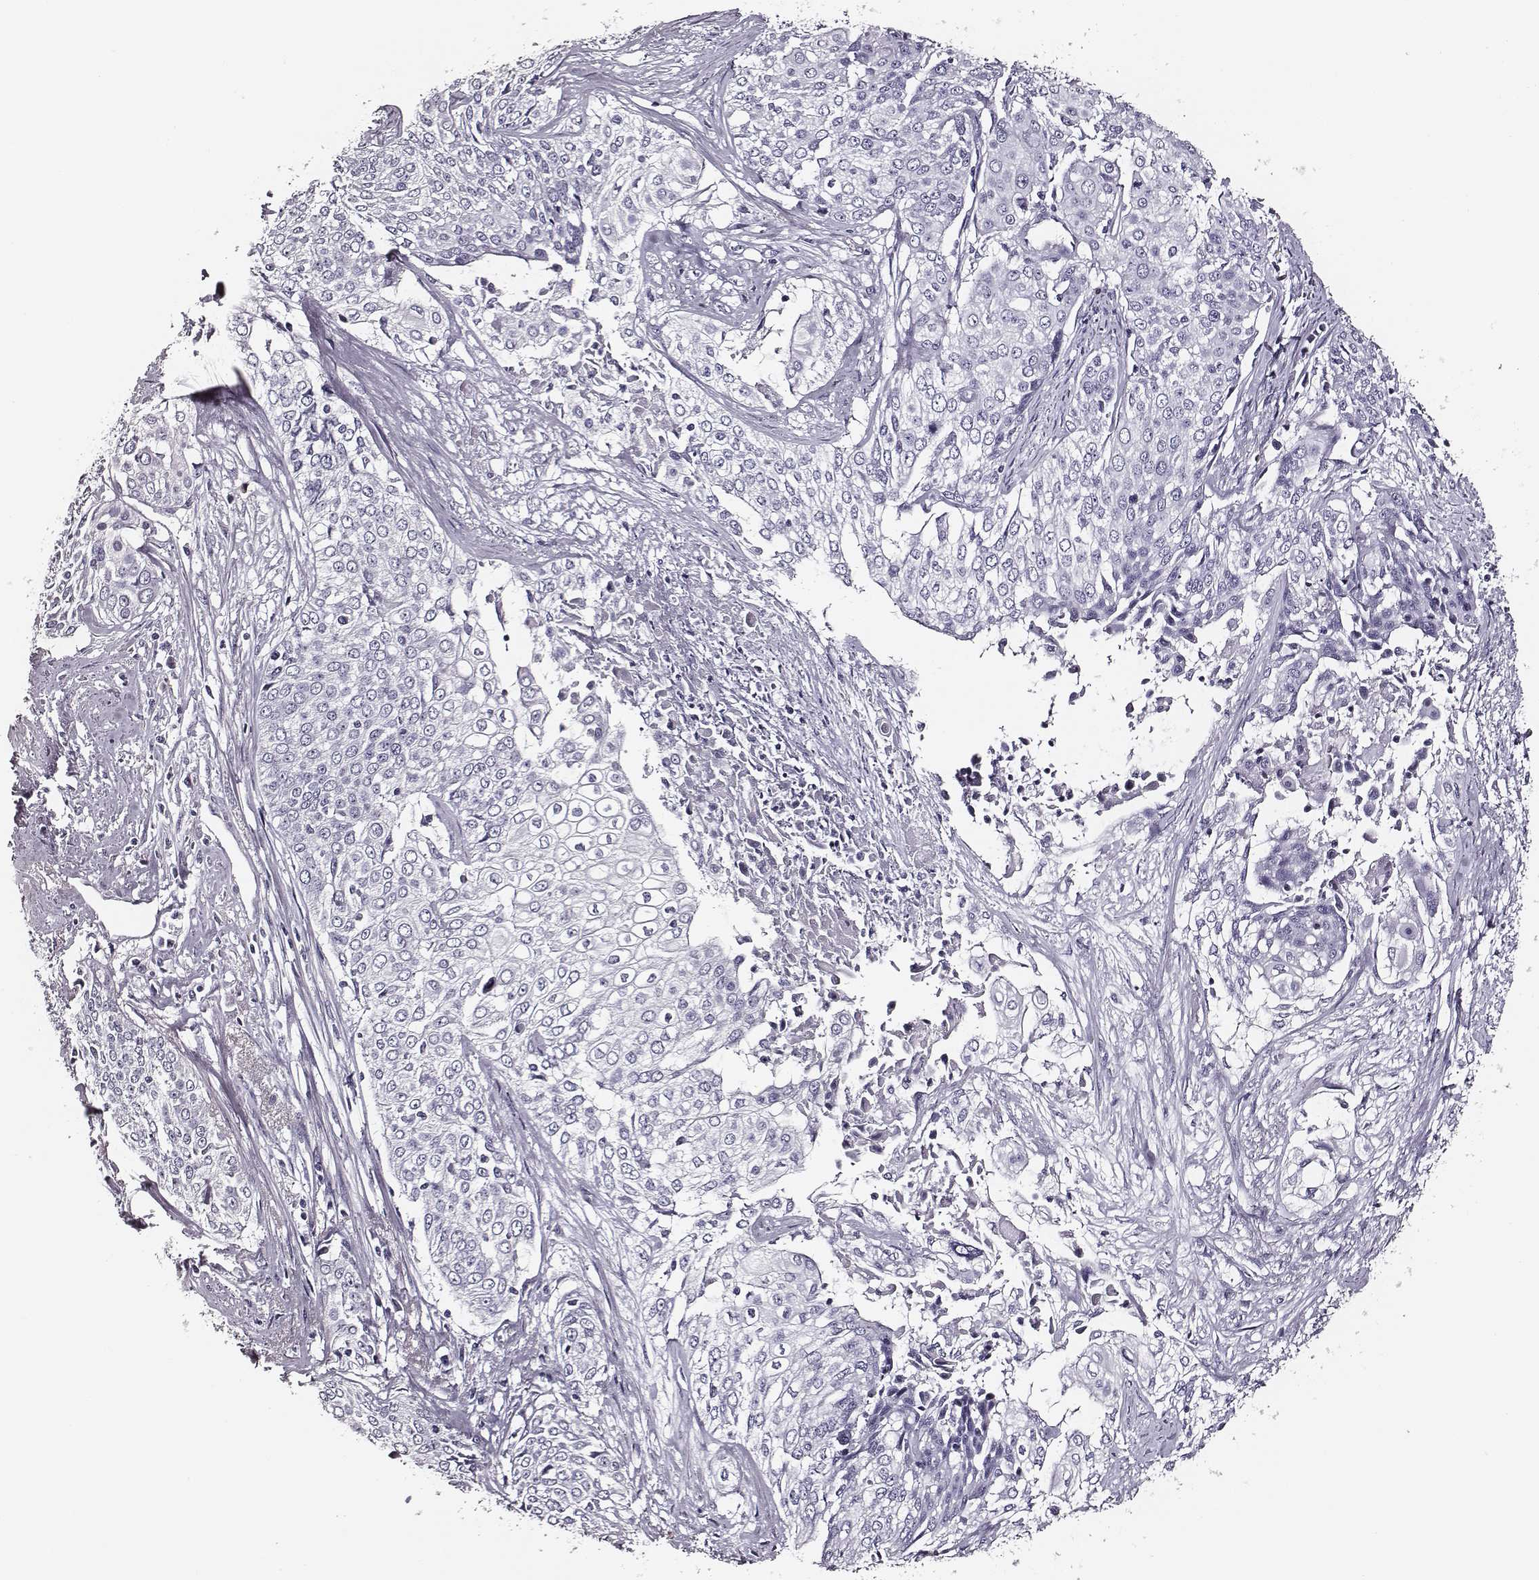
{"staining": {"intensity": "negative", "quantity": "none", "location": "none"}, "tissue": "cervical cancer", "cell_type": "Tumor cells", "image_type": "cancer", "snomed": [{"axis": "morphology", "description": "Squamous cell carcinoma, NOS"}, {"axis": "topography", "description": "Cervix"}], "caption": "DAB (3,3'-diaminobenzidine) immunohistochemical staining of human squamous cell carcinoma (cervical) reveals no significant staining in tumor cells.", "gene": "DPEP1", "patient": {"sex": "female", "age": 39}}